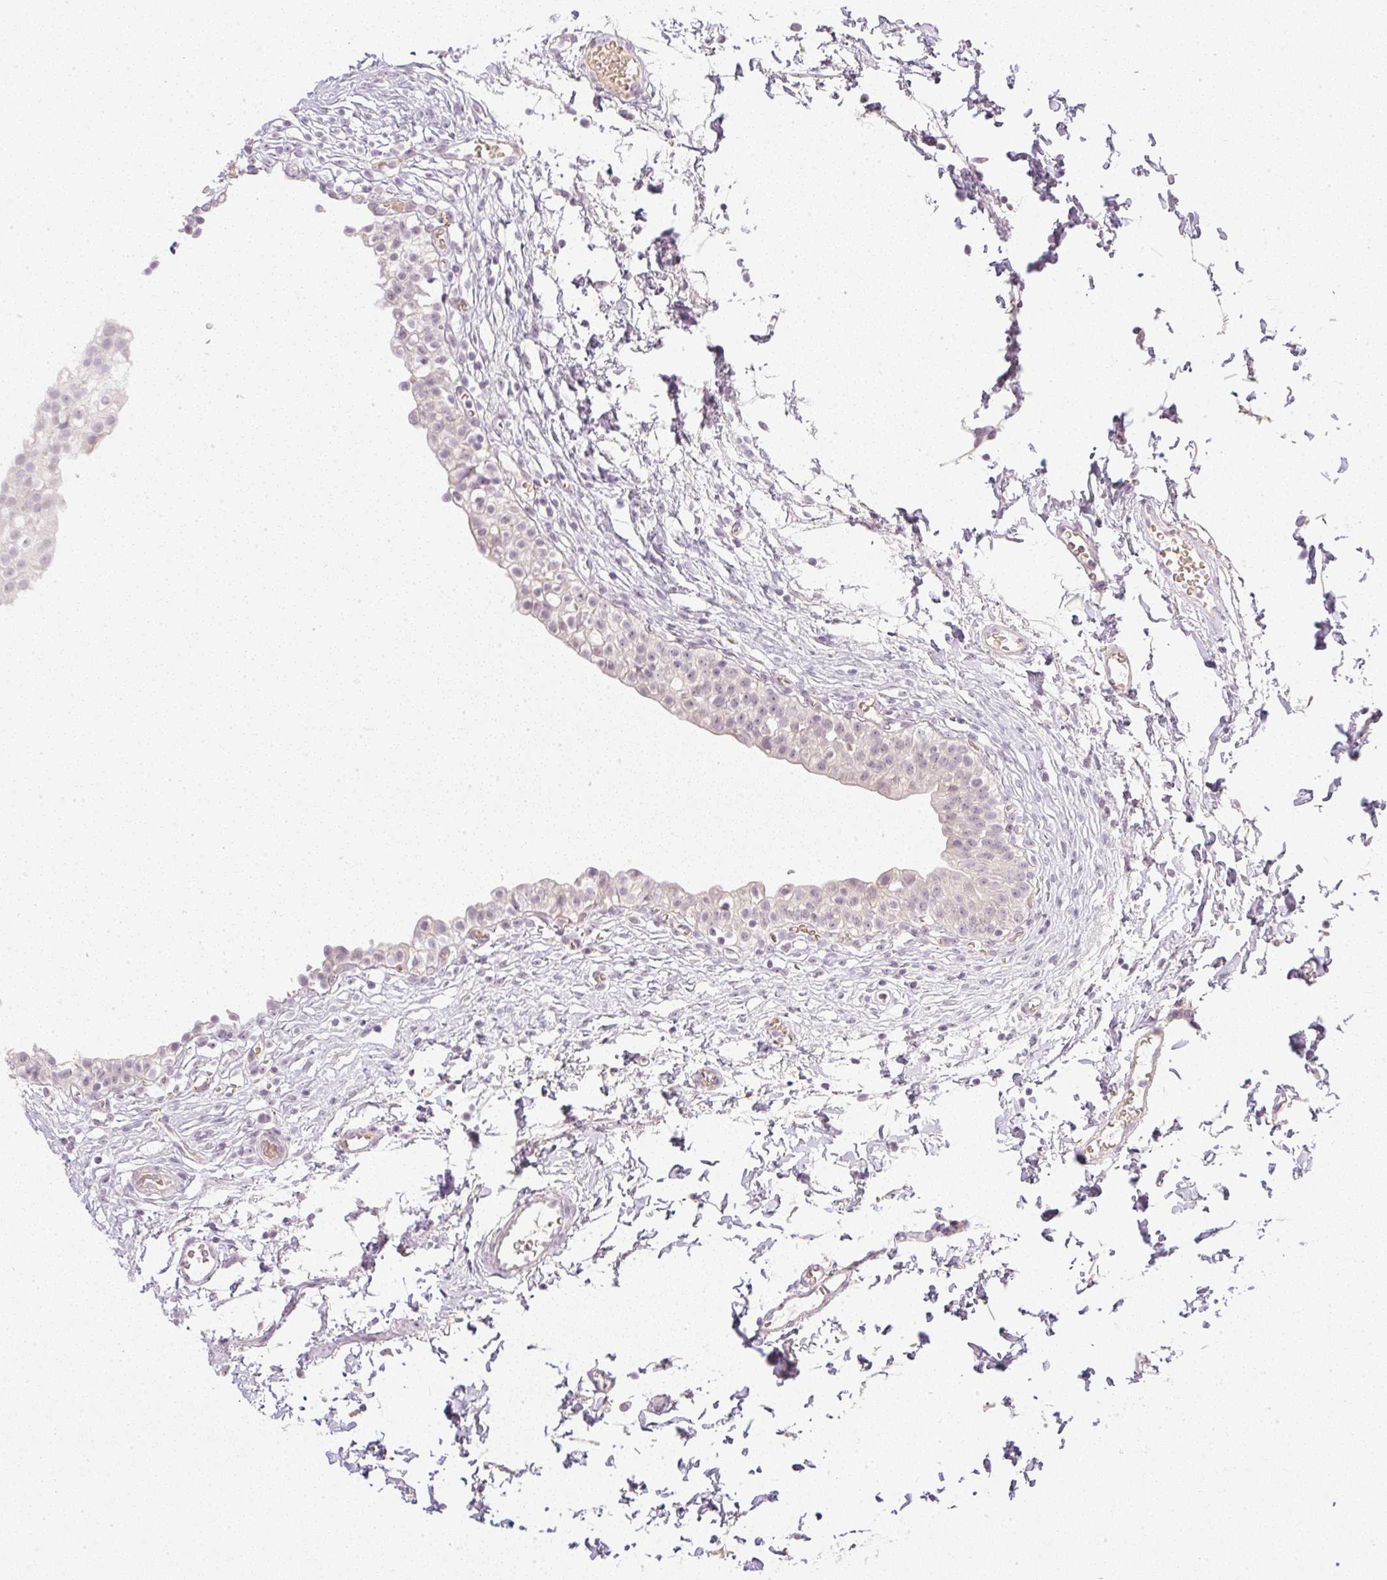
{"staining": {"intensity": "weak", "quantity": "<25%", "location": "nuclear"}, "tissue": "urinary bladder", "cell_type": "Urothelial cells", "image_type": "normal", "snomed": [{"axis": "morphology", "description": "Normal tissue, NOS"}, {"axis": "topography", "description": "Urinary bladder"}, {"axis": "topography", "description": "Peripheral nerve tissue"}], "caption": "This is an immunohistochemistry image of normal human urinary bladder. There is no expression in urothelial cells.", "gene": "AAR2", "patient": {"sex": "male", "age": 55}}